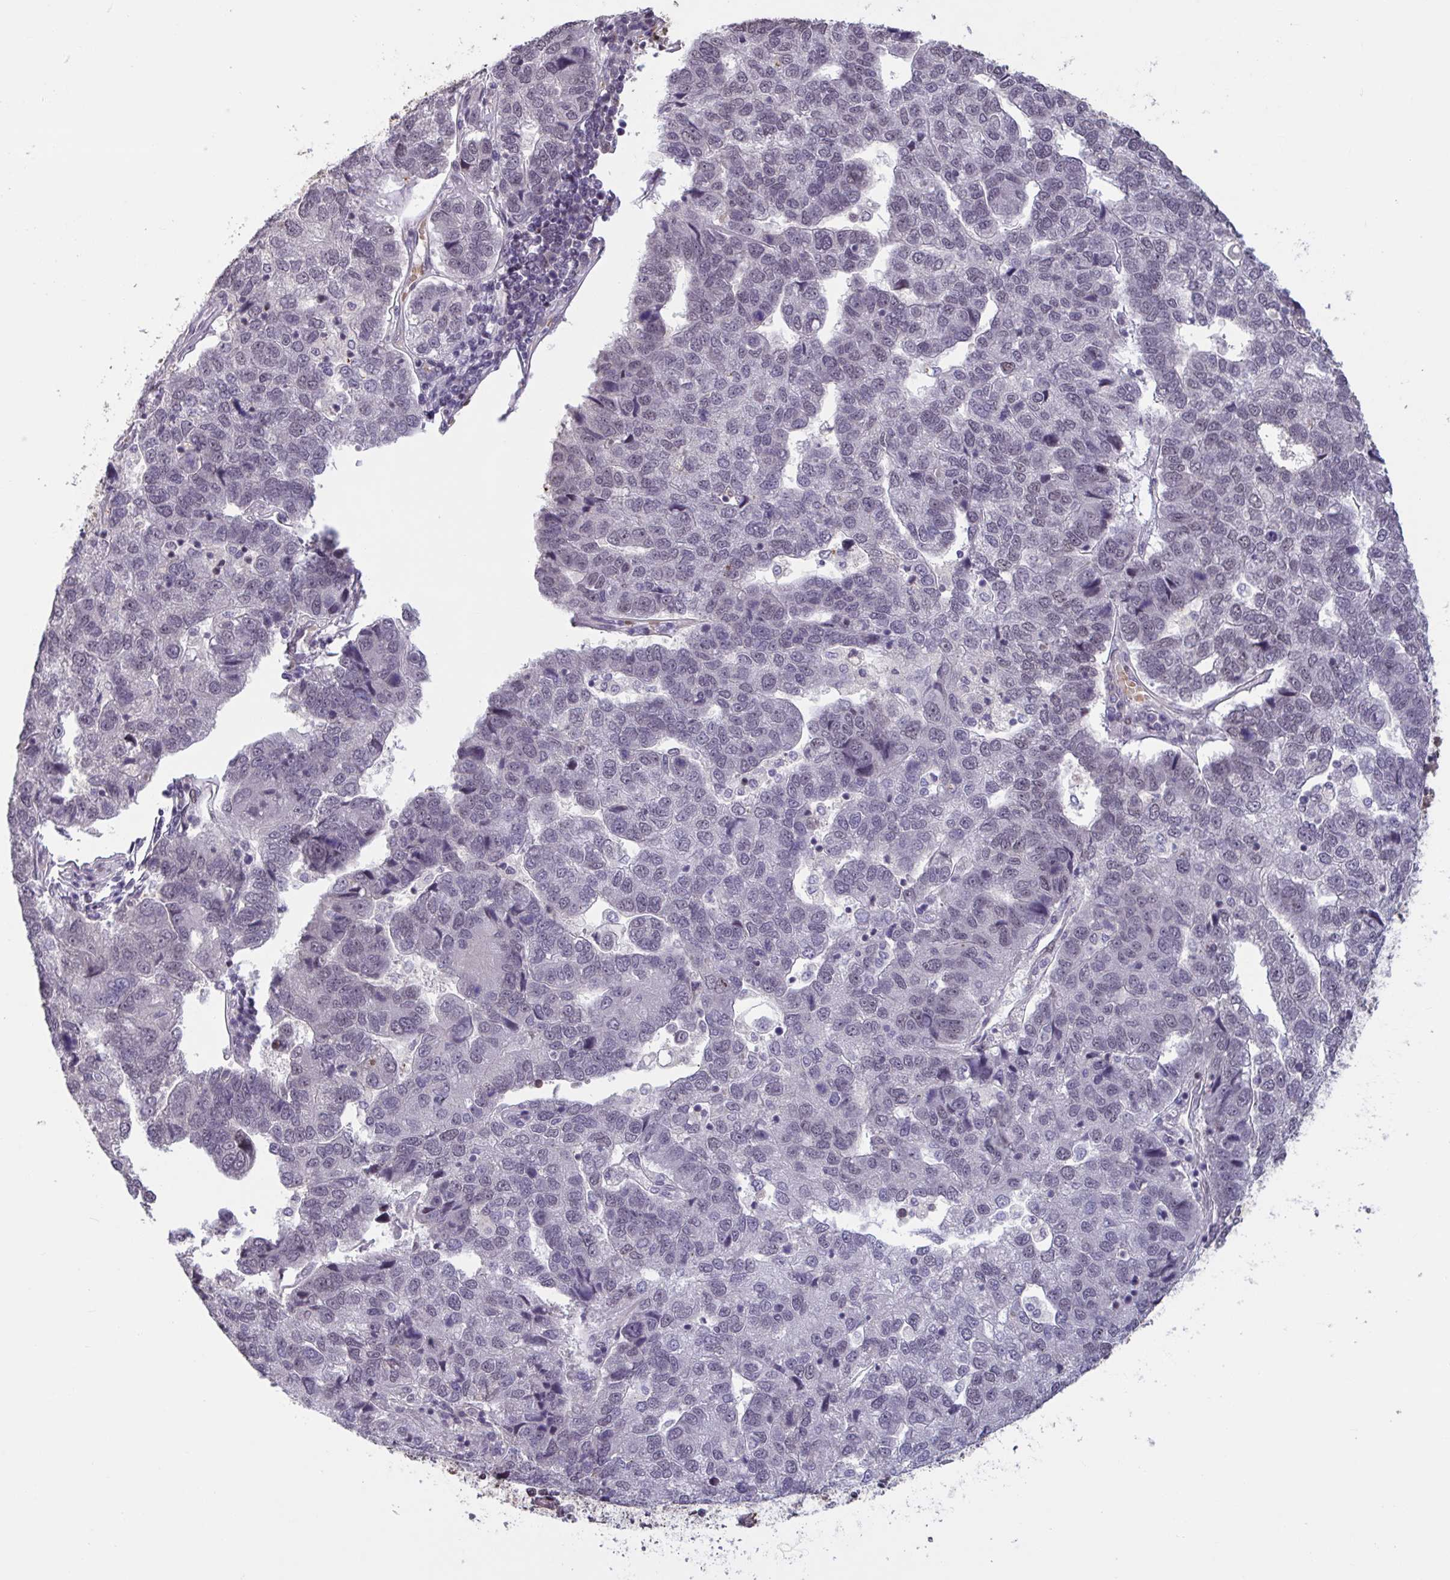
{"staining": {"intensity": "moderate", "quantity": "<25%", "location": "nuclear"}, "tissue": "pancreatic cancer", "cell_type": "Tumor cells", "image_type": "cancer", "snomed": [{"axis": "morphology", "description": "Adenocarcinoma, NOS"}, {"axis": "topography", "description": "Pancreas"}], "caption": "Pancreatic adenocarcinoma stained with a protein marker reveals moderate staining in tumor cells.", "gene": "ZNF414", "patient": {"sex": "female", "age": 61}}